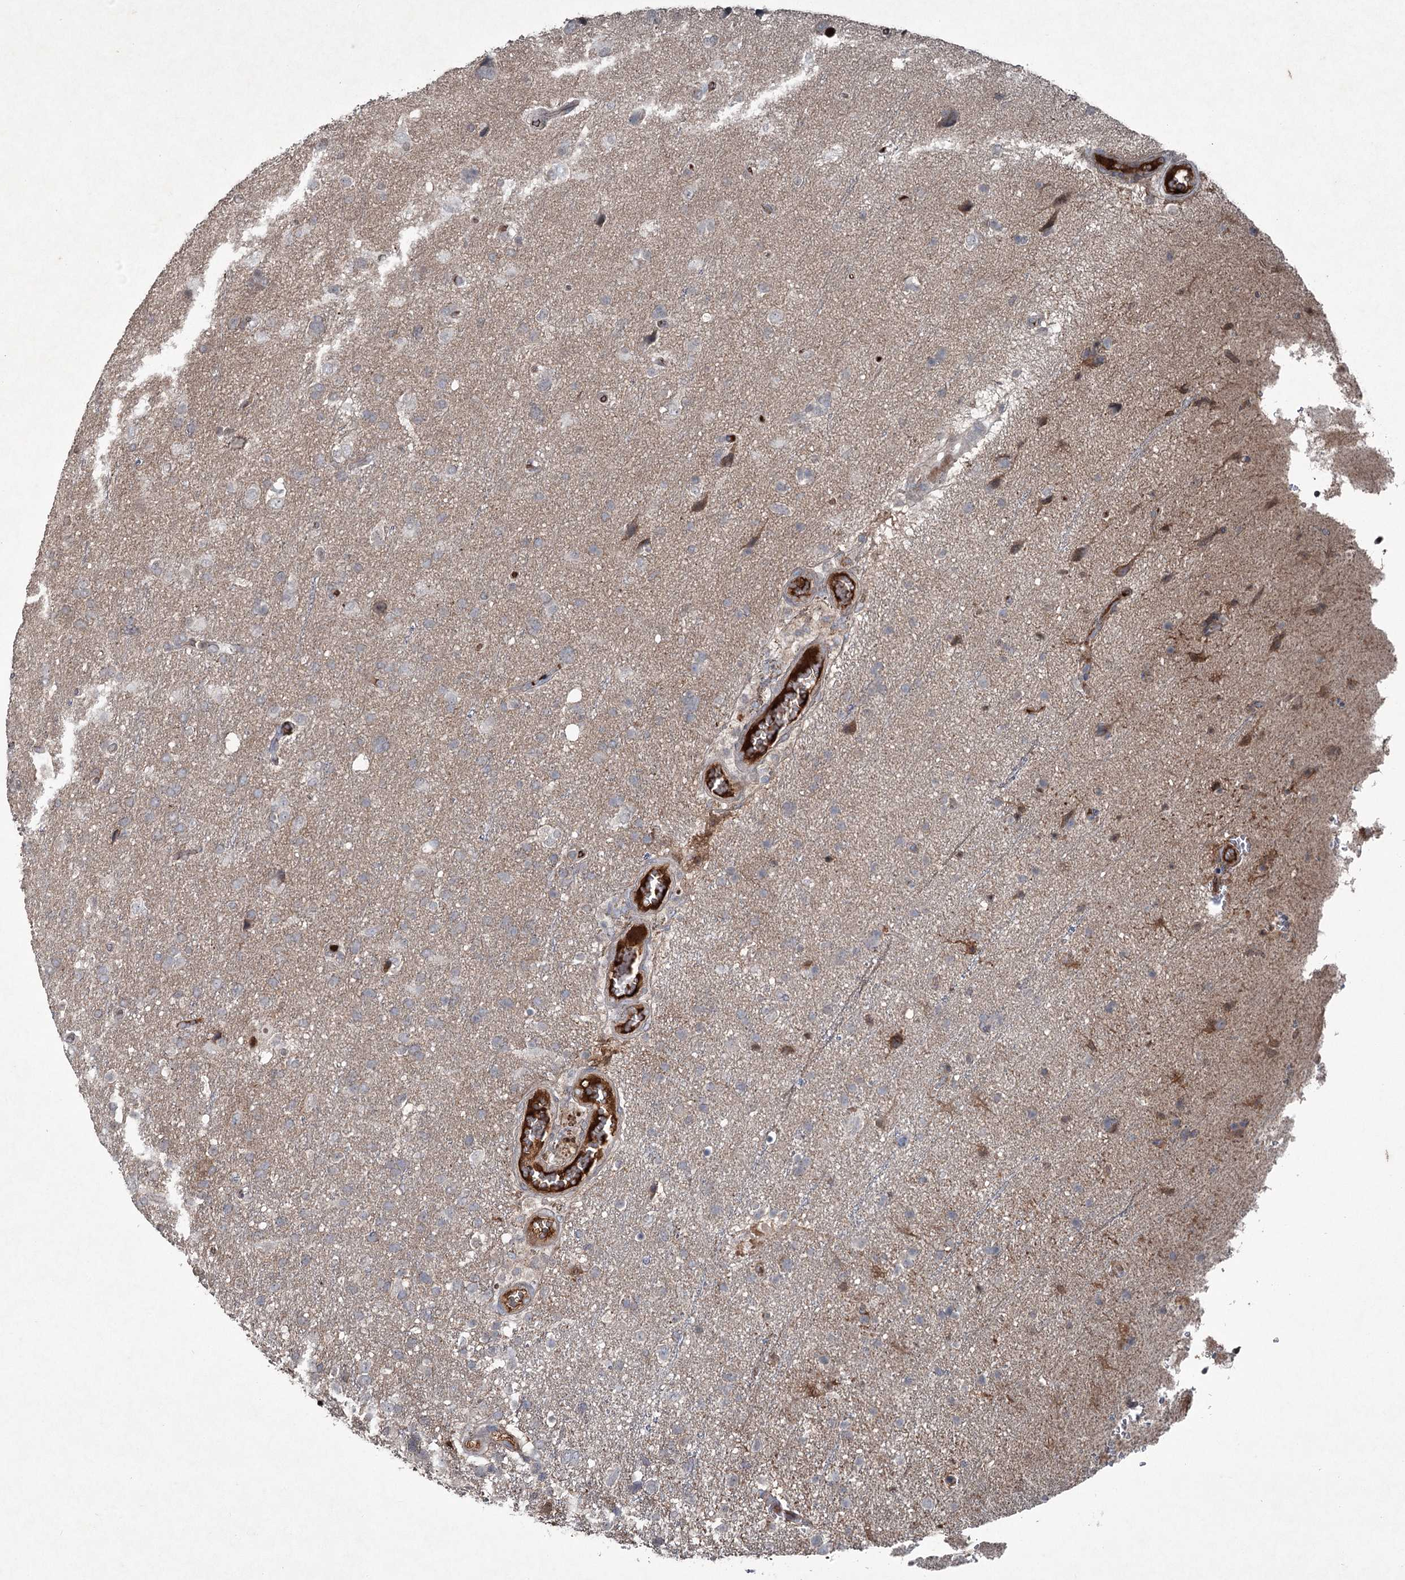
{"staining": {"intensity": "weak", "quantity": "<25%", "location": "cytoplasmic/membranous"}, "tissue": "glioma", "cell_type": "Tumor cells", "image_type": "cancer", "snomed": [{"axis": "morphology", "description": "Glioma, malignant, High grade"}, {"axis": "topography", "description": "Brain"}], "caption": "This is an immunohistochemistry (IHC) micrograph of human glioma. There is no positivity in tumor cells.", "gene": "PGLYRP2", "patient": {"sex": "male", "age": 61}}